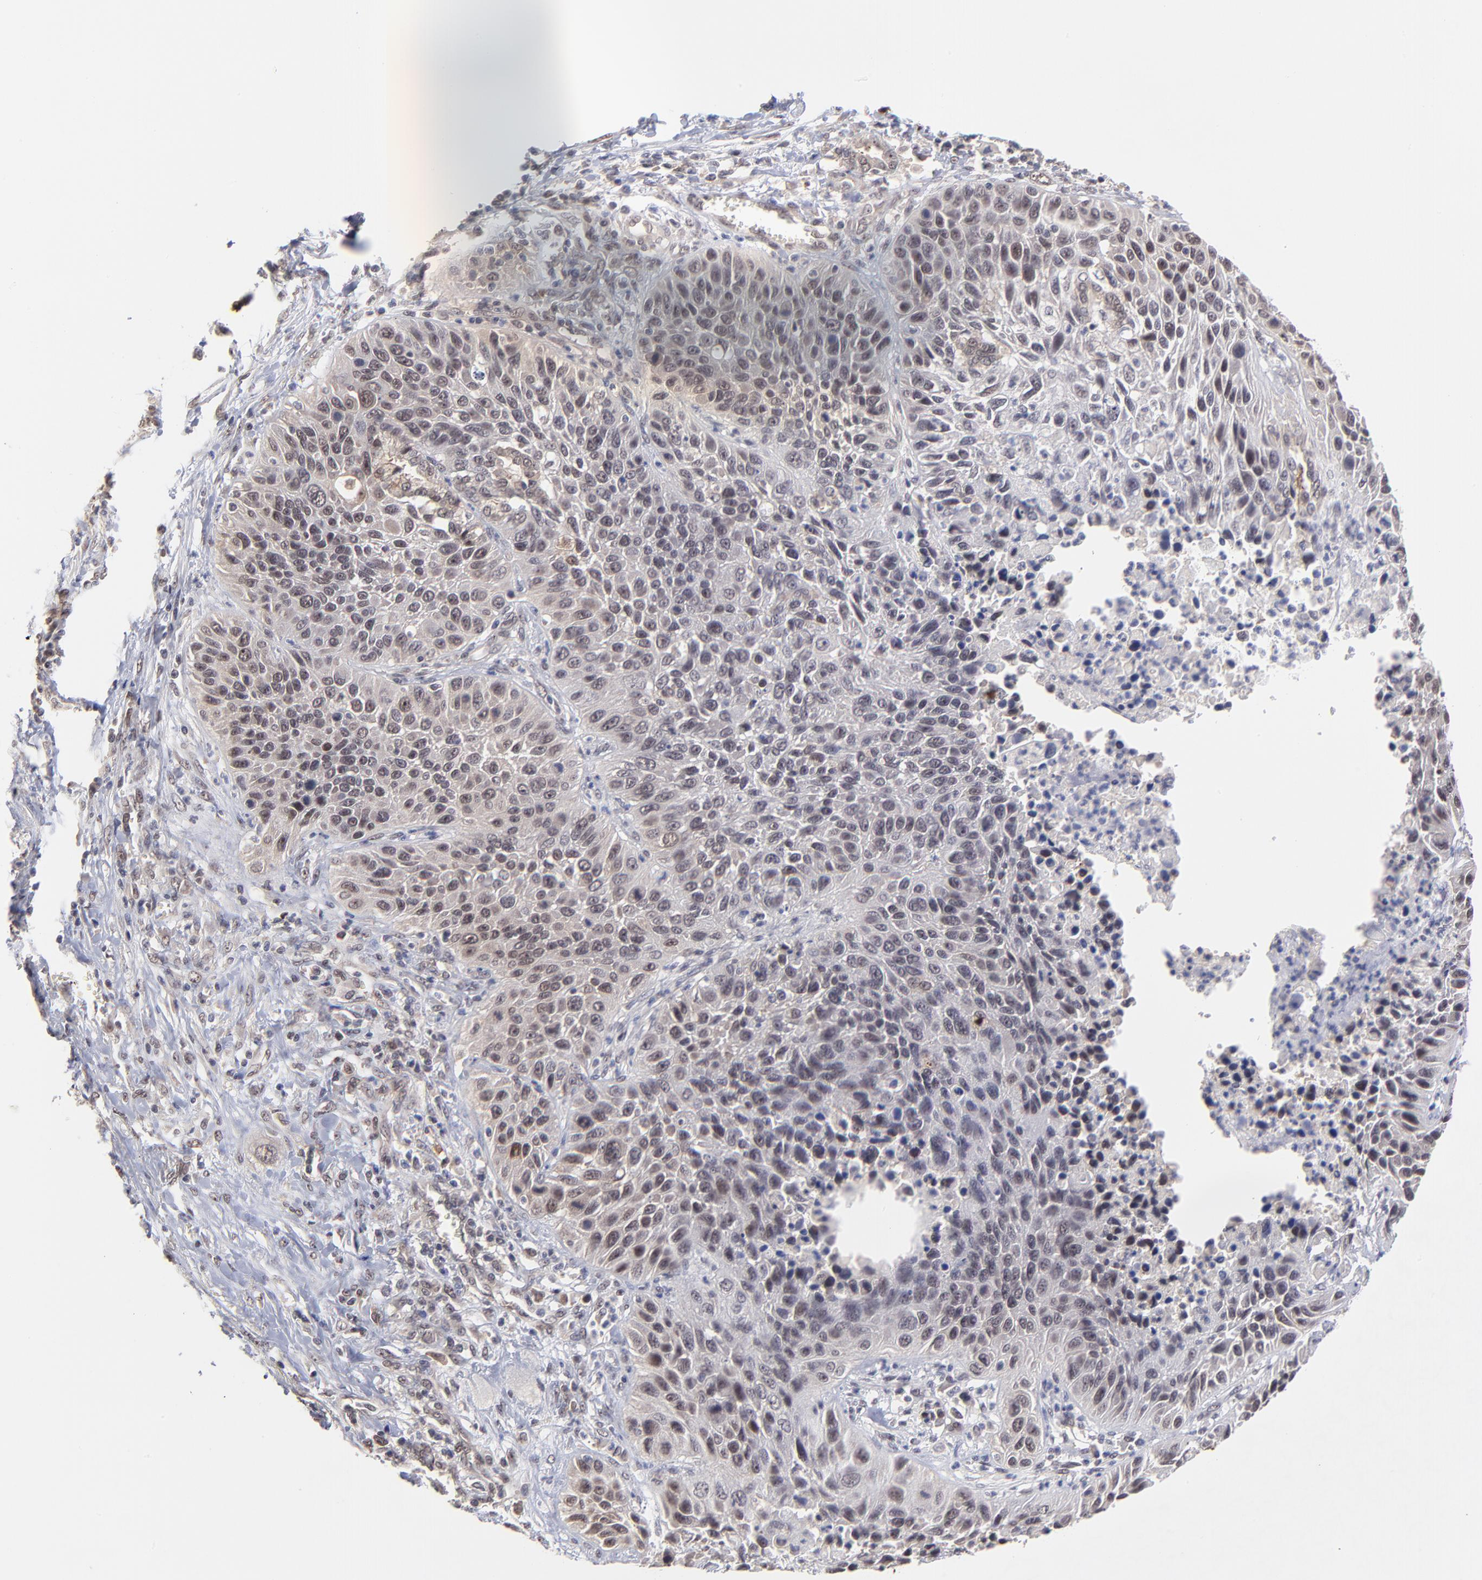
{"staining": {"intensity": "weak", "quantity": ">75%", "location": "cytoplasmic/membranous"}, "tissue": "lung cancer", "cell_type": "Tumor cells", "image_type": "cancer", "snomed": [{"axis": "morphology", "description": "Squamous cell carcinoma, NOS"}, {"axis": "topography", "description": "Lung"}], "caption": "The image displays immunohistochemical staining of lung cancer (squamous cell carcinoma). There is weak cytoplasmic/membranous staining is present in about >75% of tumor cells. (IHC, brightfield microscopy, high magnification).", "gene": "UBE2E3", "patient": {"sex": "female", "age": 76}}